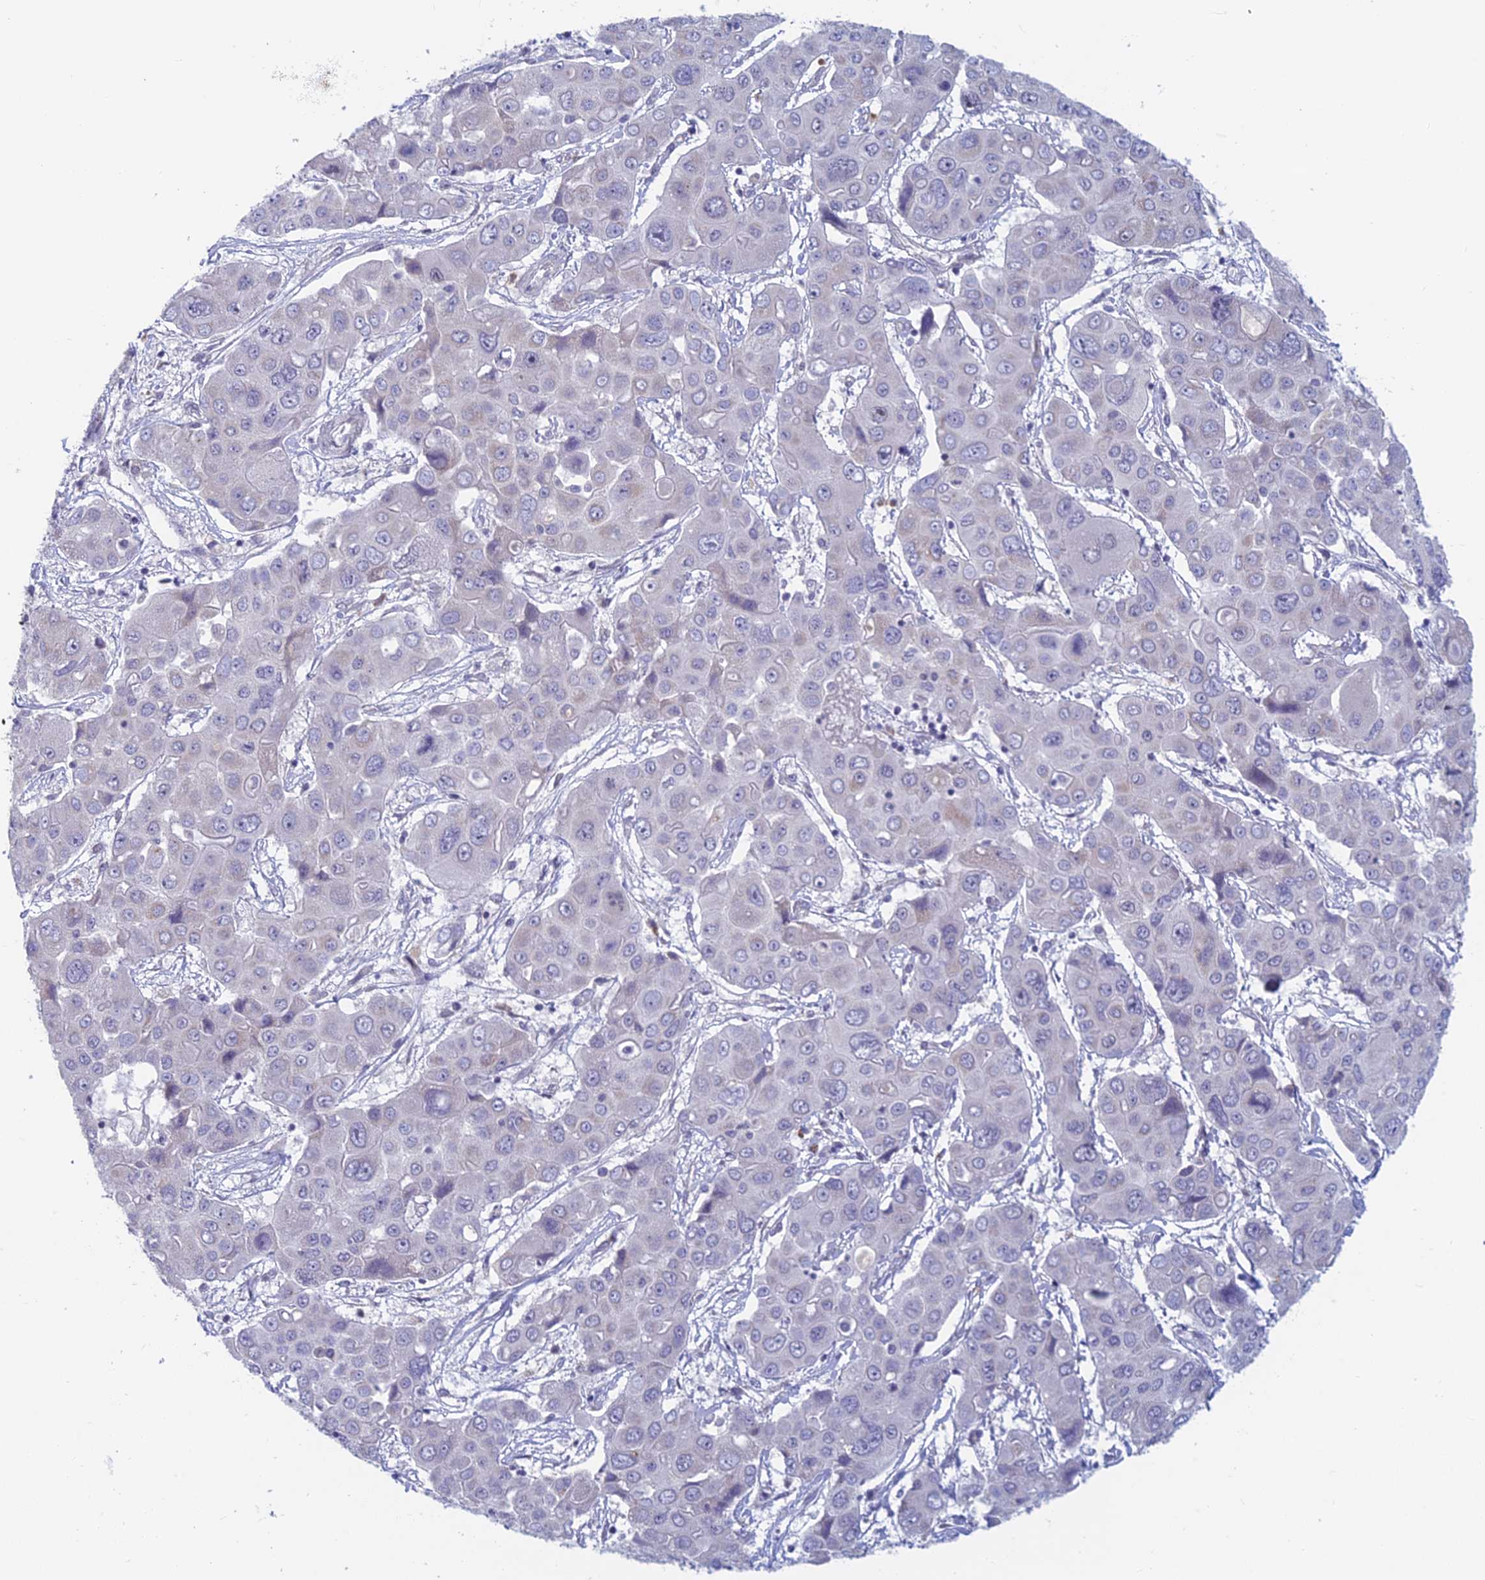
{"staining": {"intensity": "negative", "quantity": "none", "location": "none"}, "tissue": "liver cancer", "cell_type": "Tumor cells", "image_type": "cancer", "snomed": [{"axis": "morphology", "description": "Cholangiocarcinoma"}, {"axis": "topography", "description": "Liver"}], "caption": "This is a micrograph of immunohistochemistry staining of liver cancer (cholangiocarcinoma), which shows no staining in tumor cells. Nuclei are stained in blue.", "gene": "PPP1R26", "patient": {"sex": "male", "age": 67}}